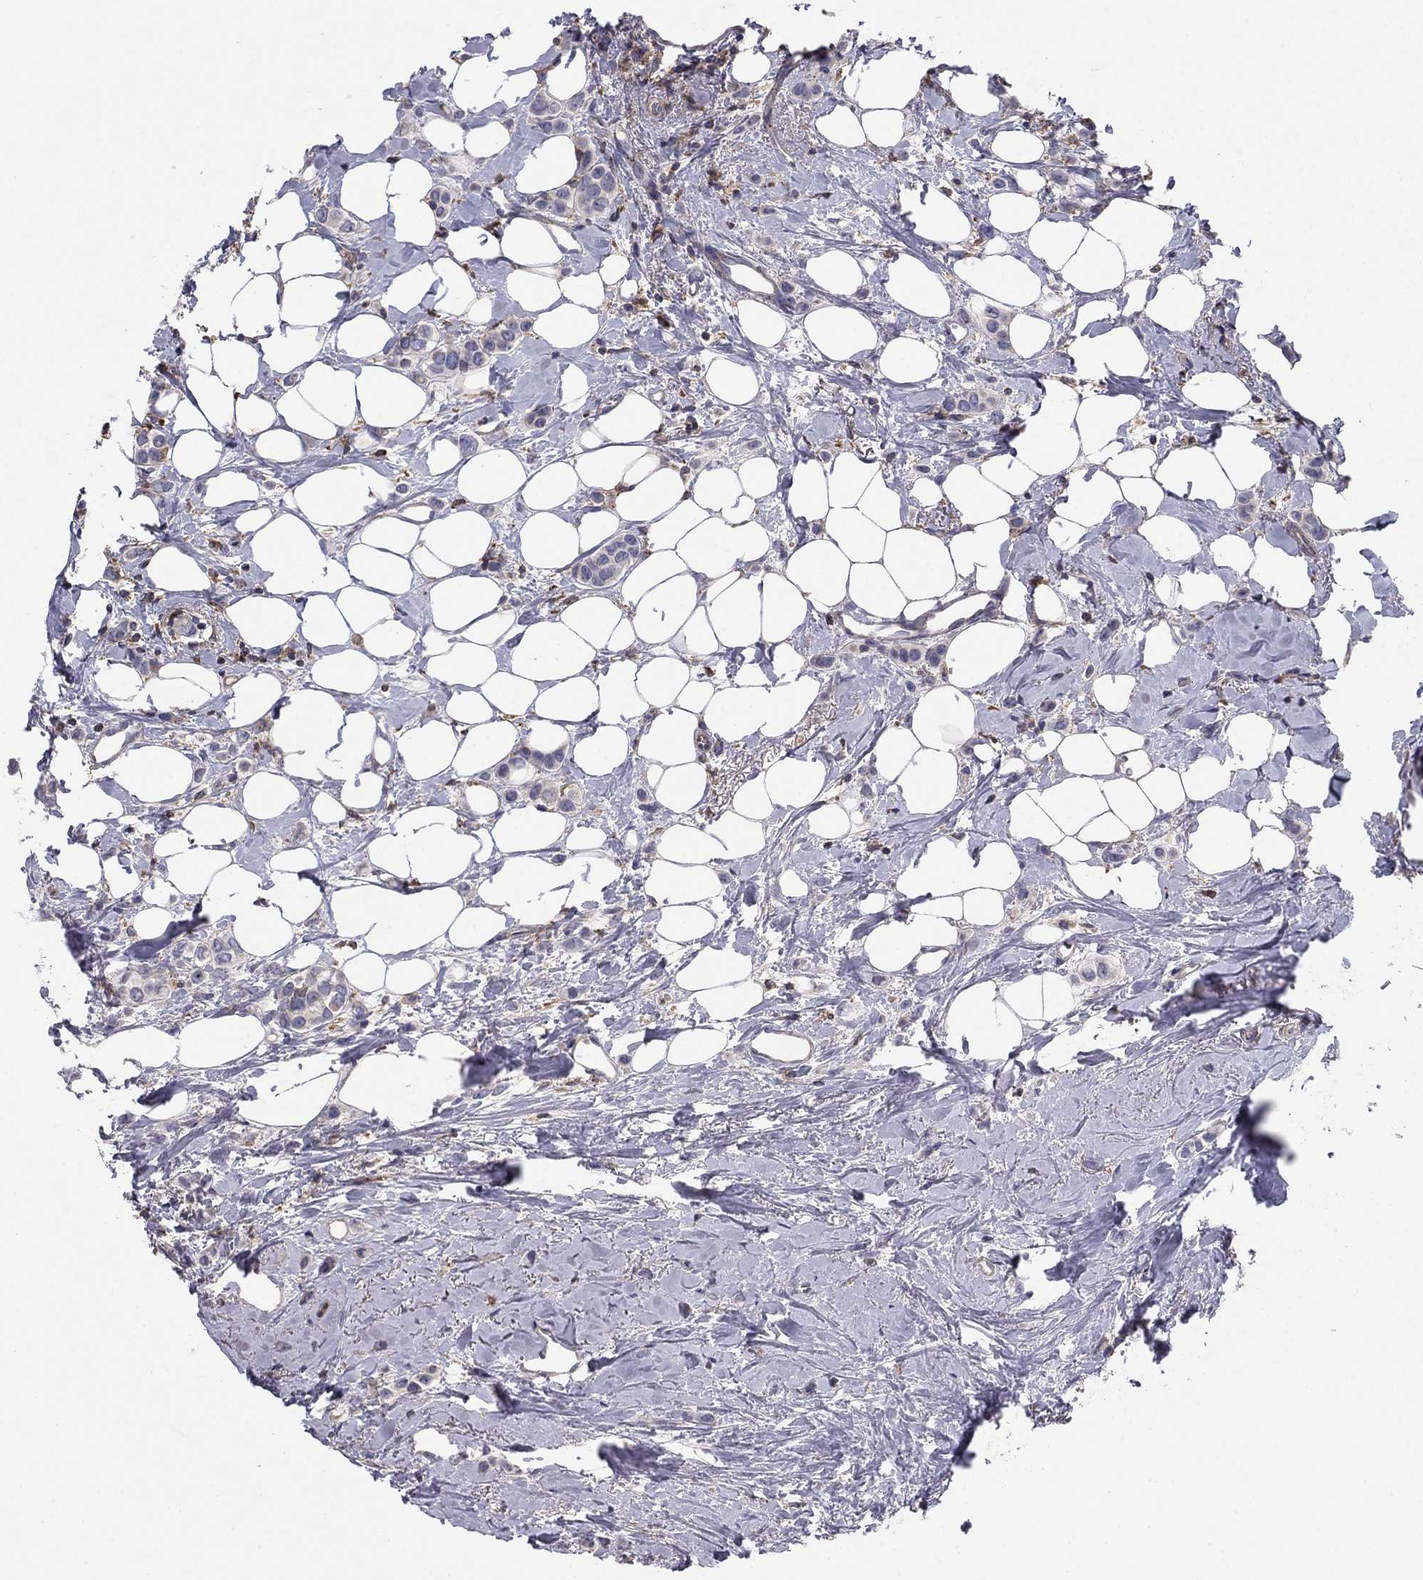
{"staining": {"intensity": "negative", "quantity": "none", "location": "none"}, "tissue": "breast cancer", "cell_type": "Tumor cells", "image_type": "cancer", "snomed": [{"axis": "morphology", "description": "Lobular carcinoma"}, {"axis": "topography", "description": "Breast"}], "caption": "DAB (3,3'-diaminobenzidine) immunohistochemical staining of breast cancer (lobular carcinoma) reveals no significant positivity in tumor cells. (DAB immunohistochemistry visualized using brightfield microscopy, high magnification).", "gene": "PLCB2", "patient": {"sex": "female", "age": 66}}